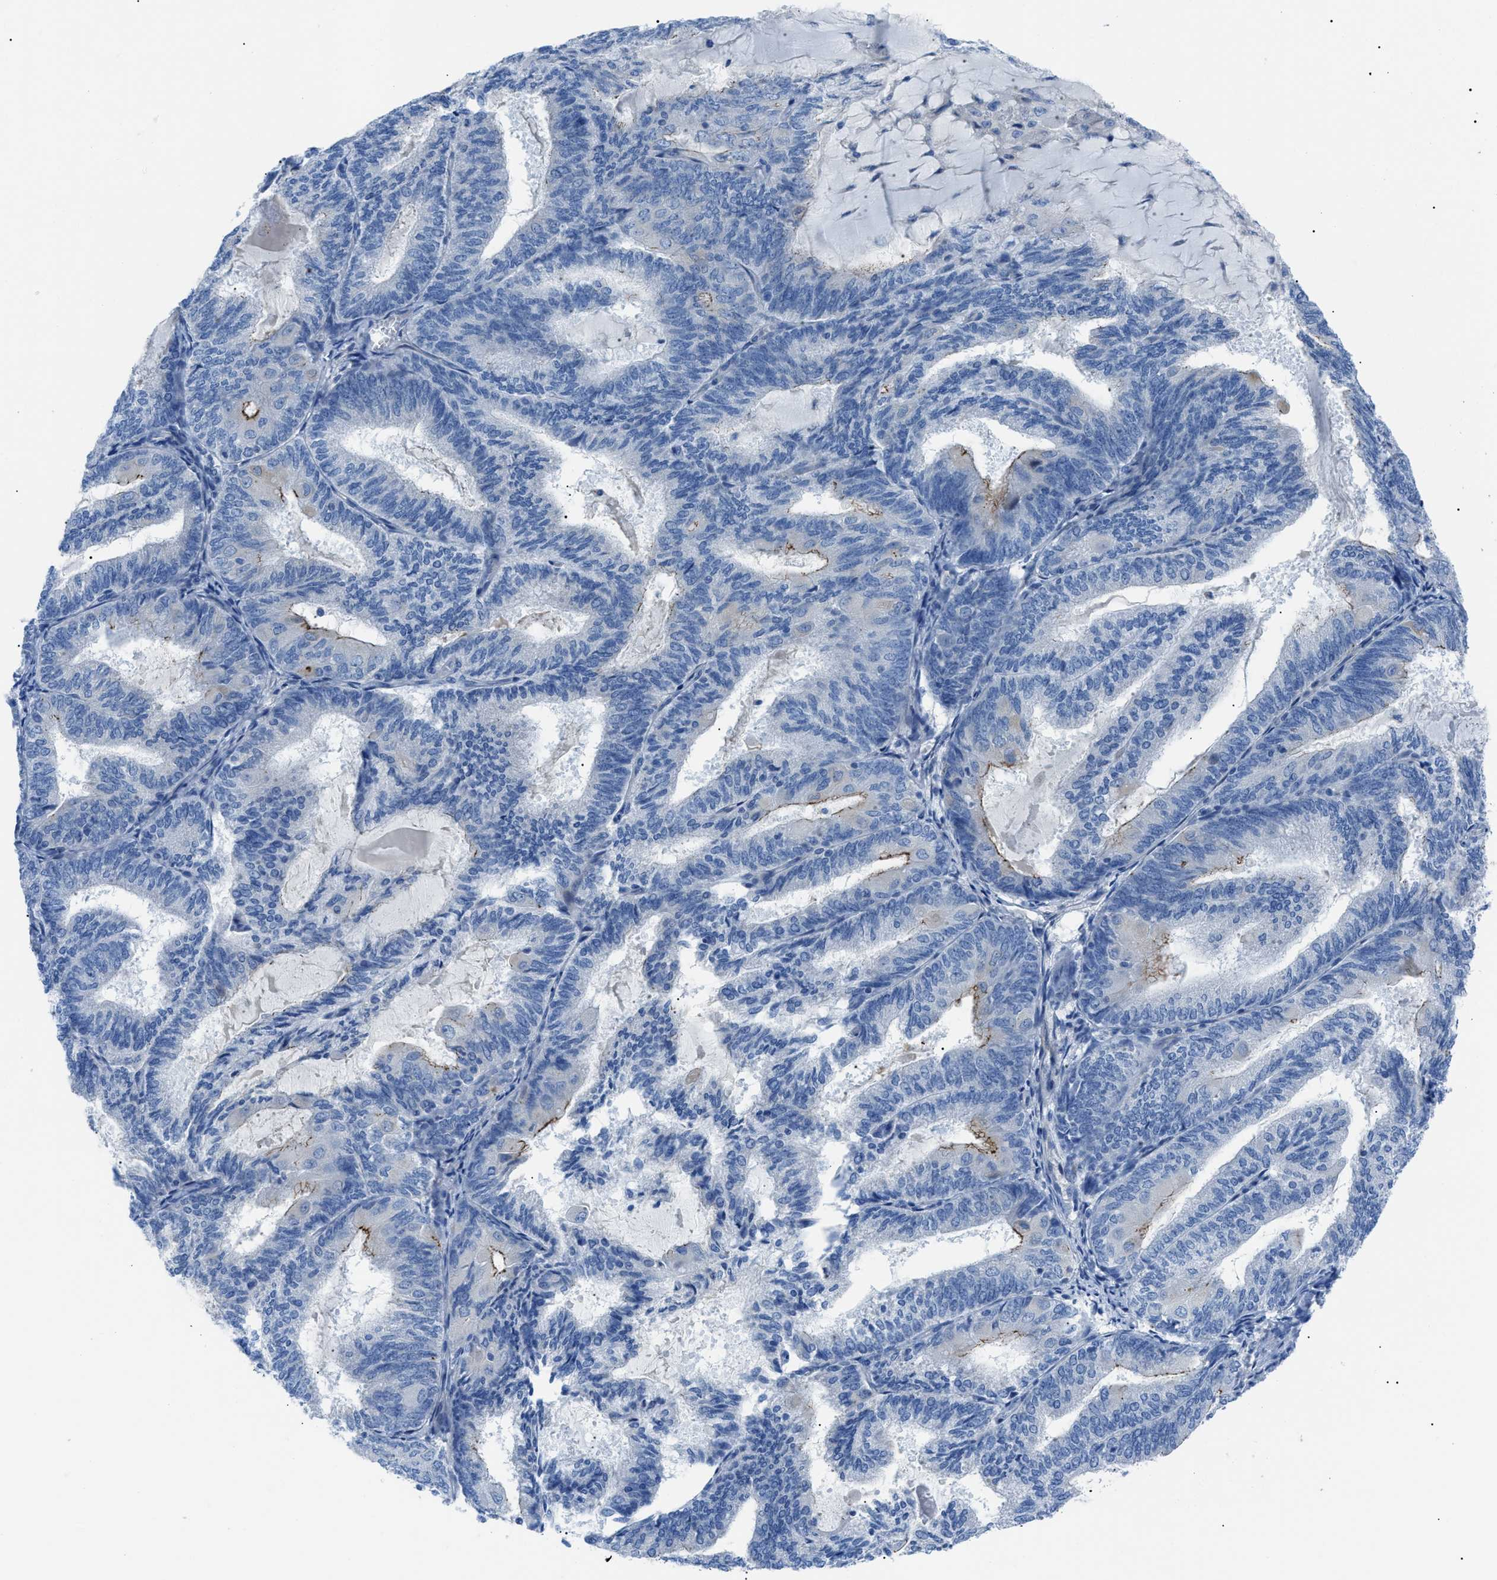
{"staining": {"intensity": "weak", "quantity": "<25%", "location": "cytoplasmic/membranous"}, "tissue": "endometrial cancer", "cell_type": "Tumor cells", "image_type": "cancer", "snomed": [{"axis": "morphology", "description": "Adenocarcinoma, NOS"}, {"axis": "topography", "description": "Endometrium"}], "caption": "High power microscopy photomicrograph of an immunohistochemistry (IHC) histopathology image of endometrial adenocarcinoma, revealing no significant positivity in tumor cells.", "gene": "ZDHHC24", "patient": {"sex": "female", "age": 81}}